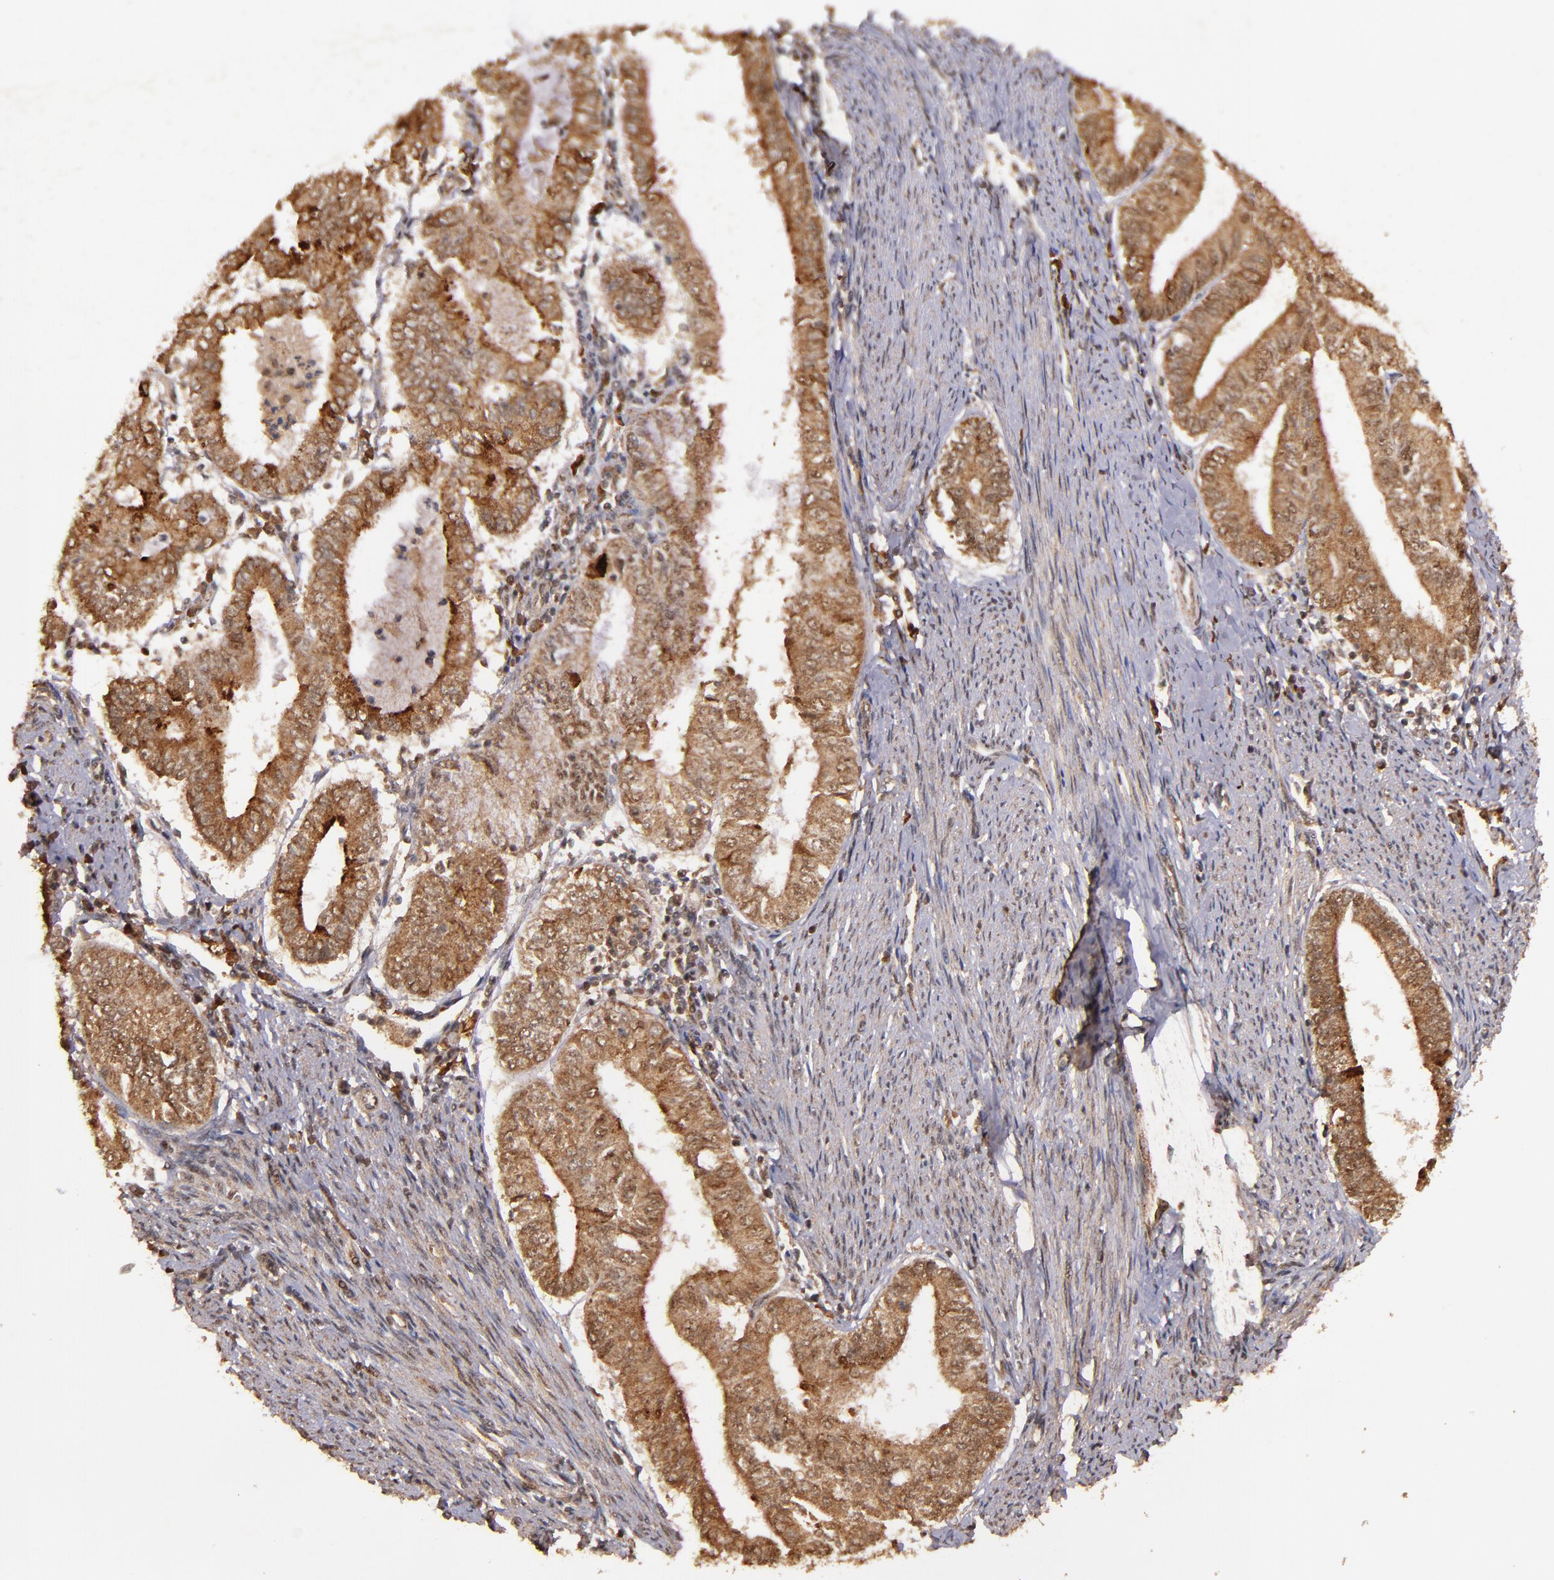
{"staining": {"intensity": "strong", "quantity": ">75%", "location": "cytoplasmic/membranous,nuclear"}, "tissue": "endometrial cancer", "cell_type": "Tumor cells", "image_type": "cancer", "snomed": [{"axis": "morphology", "description": "Adenocarcinoma, NOS"}, {"axis": "topography", "description": "Endometrium"}], "caption": "Approximately >75% of tumor cells in human endometrial cancer display strong cytoplasmic/membranous and nuclear protein expression as visualized by brown immunohistochemical staining.", "gene": "RIOK3", "patient": {"sex": "female", "age": 66}}